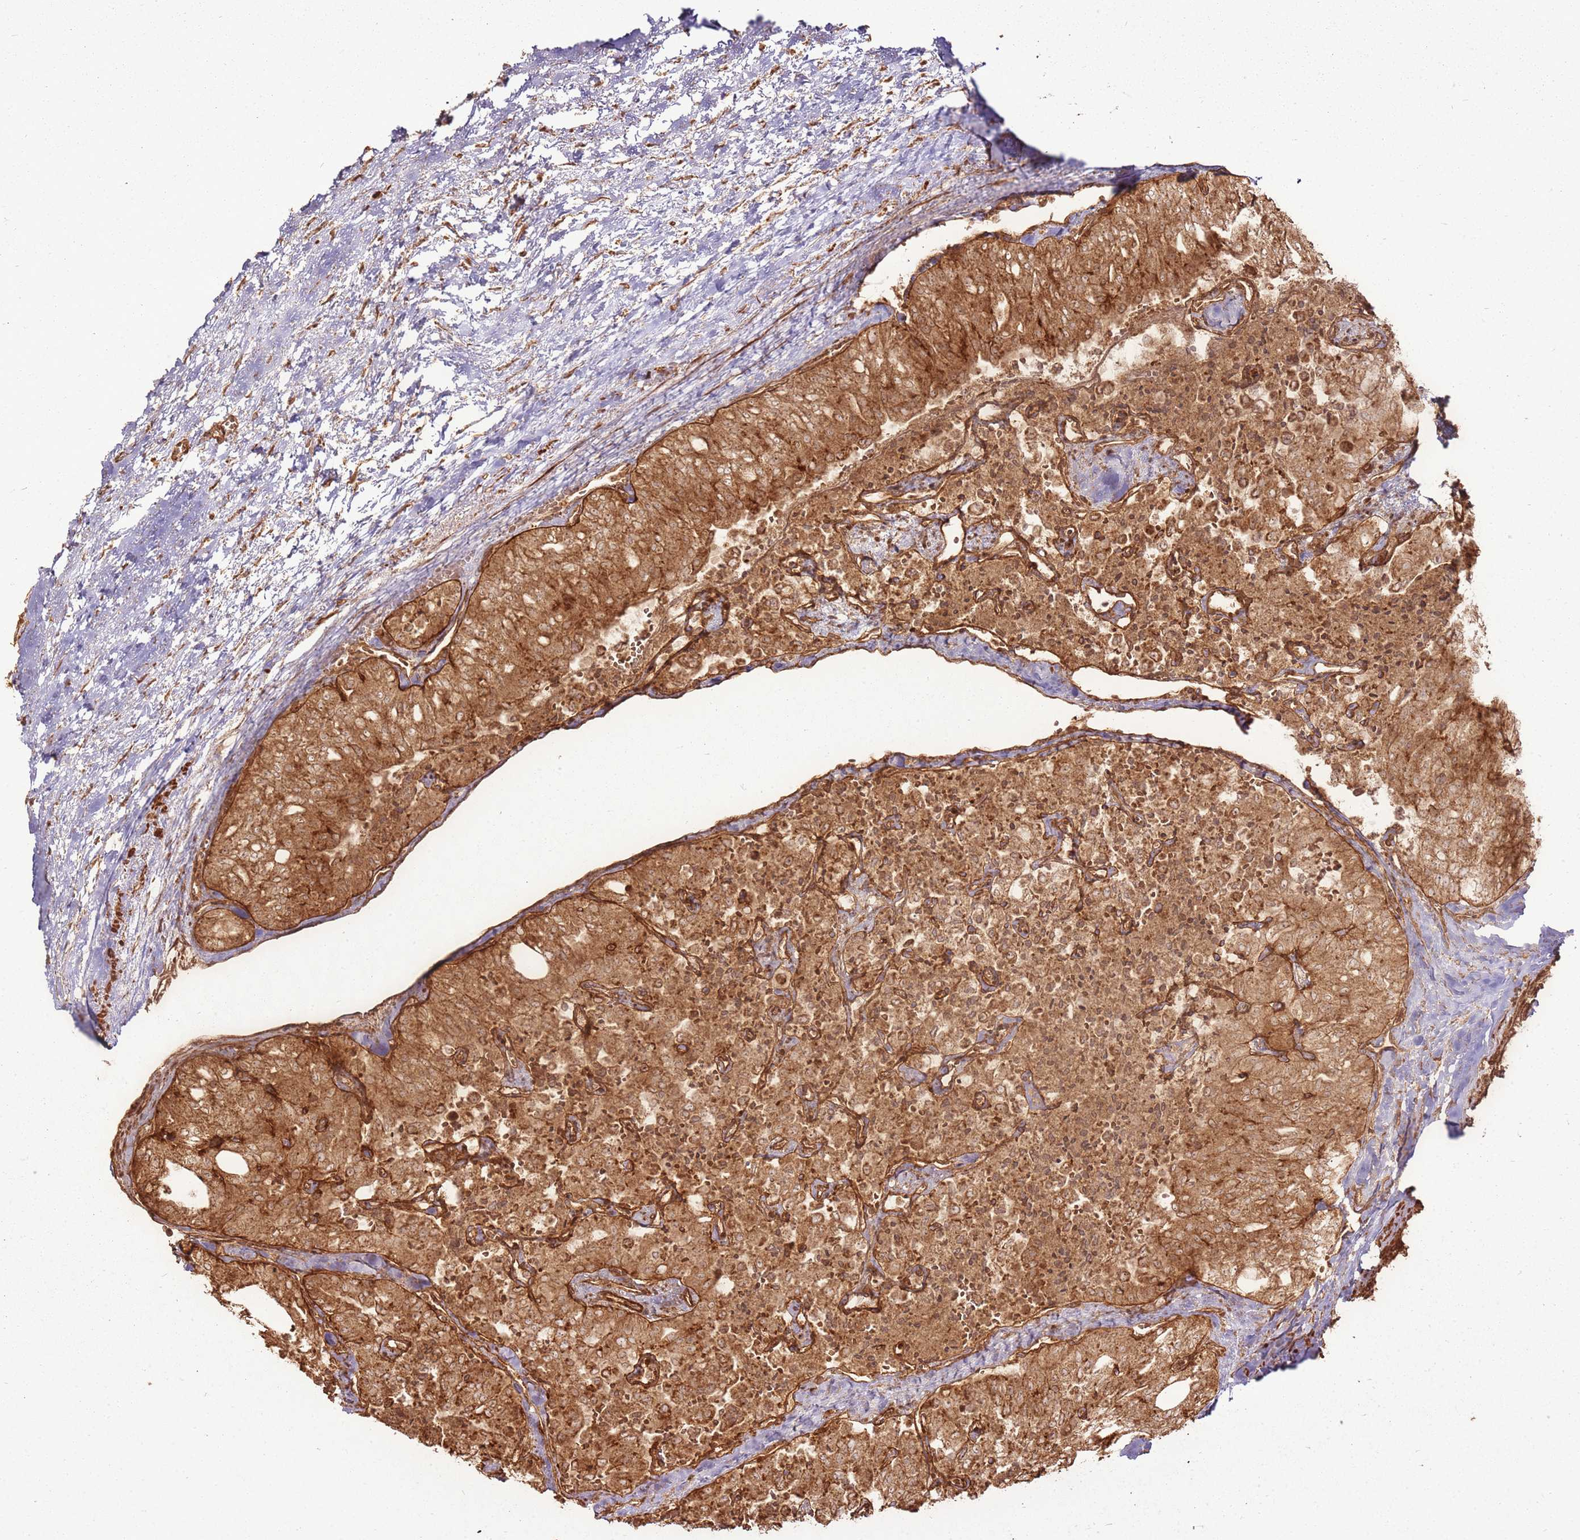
{"staining": {"intensity": "strong", "quantity": ">75%", "location": "cytoplasmic/membranous"}, "tissue": "thyroid cancer", "cell_type": "Tumor cells", "image_type": "cancer", "snomed": [{"axis": "morphology", "description": "Follicular adenoma carcinoma, NOS"}, {"axis": "topography", "description": "Thyroid gland"}], "caption": "Immunohistochemistry (IHC) staining of thyroid cancer (follicular adenoma carcinoma), which shows high levels of strong cytoplasmic/membranous positivity in approximately >75% of tumor cells indicating strong cytoplasmic/membranous protein positivity. The staining was performed using DAB (brown) for protein detection and nuclei were counterstained in hematoxylin (blue).", "gene": "MRPS6", "patient": {"sex": "male", "age": 75}}